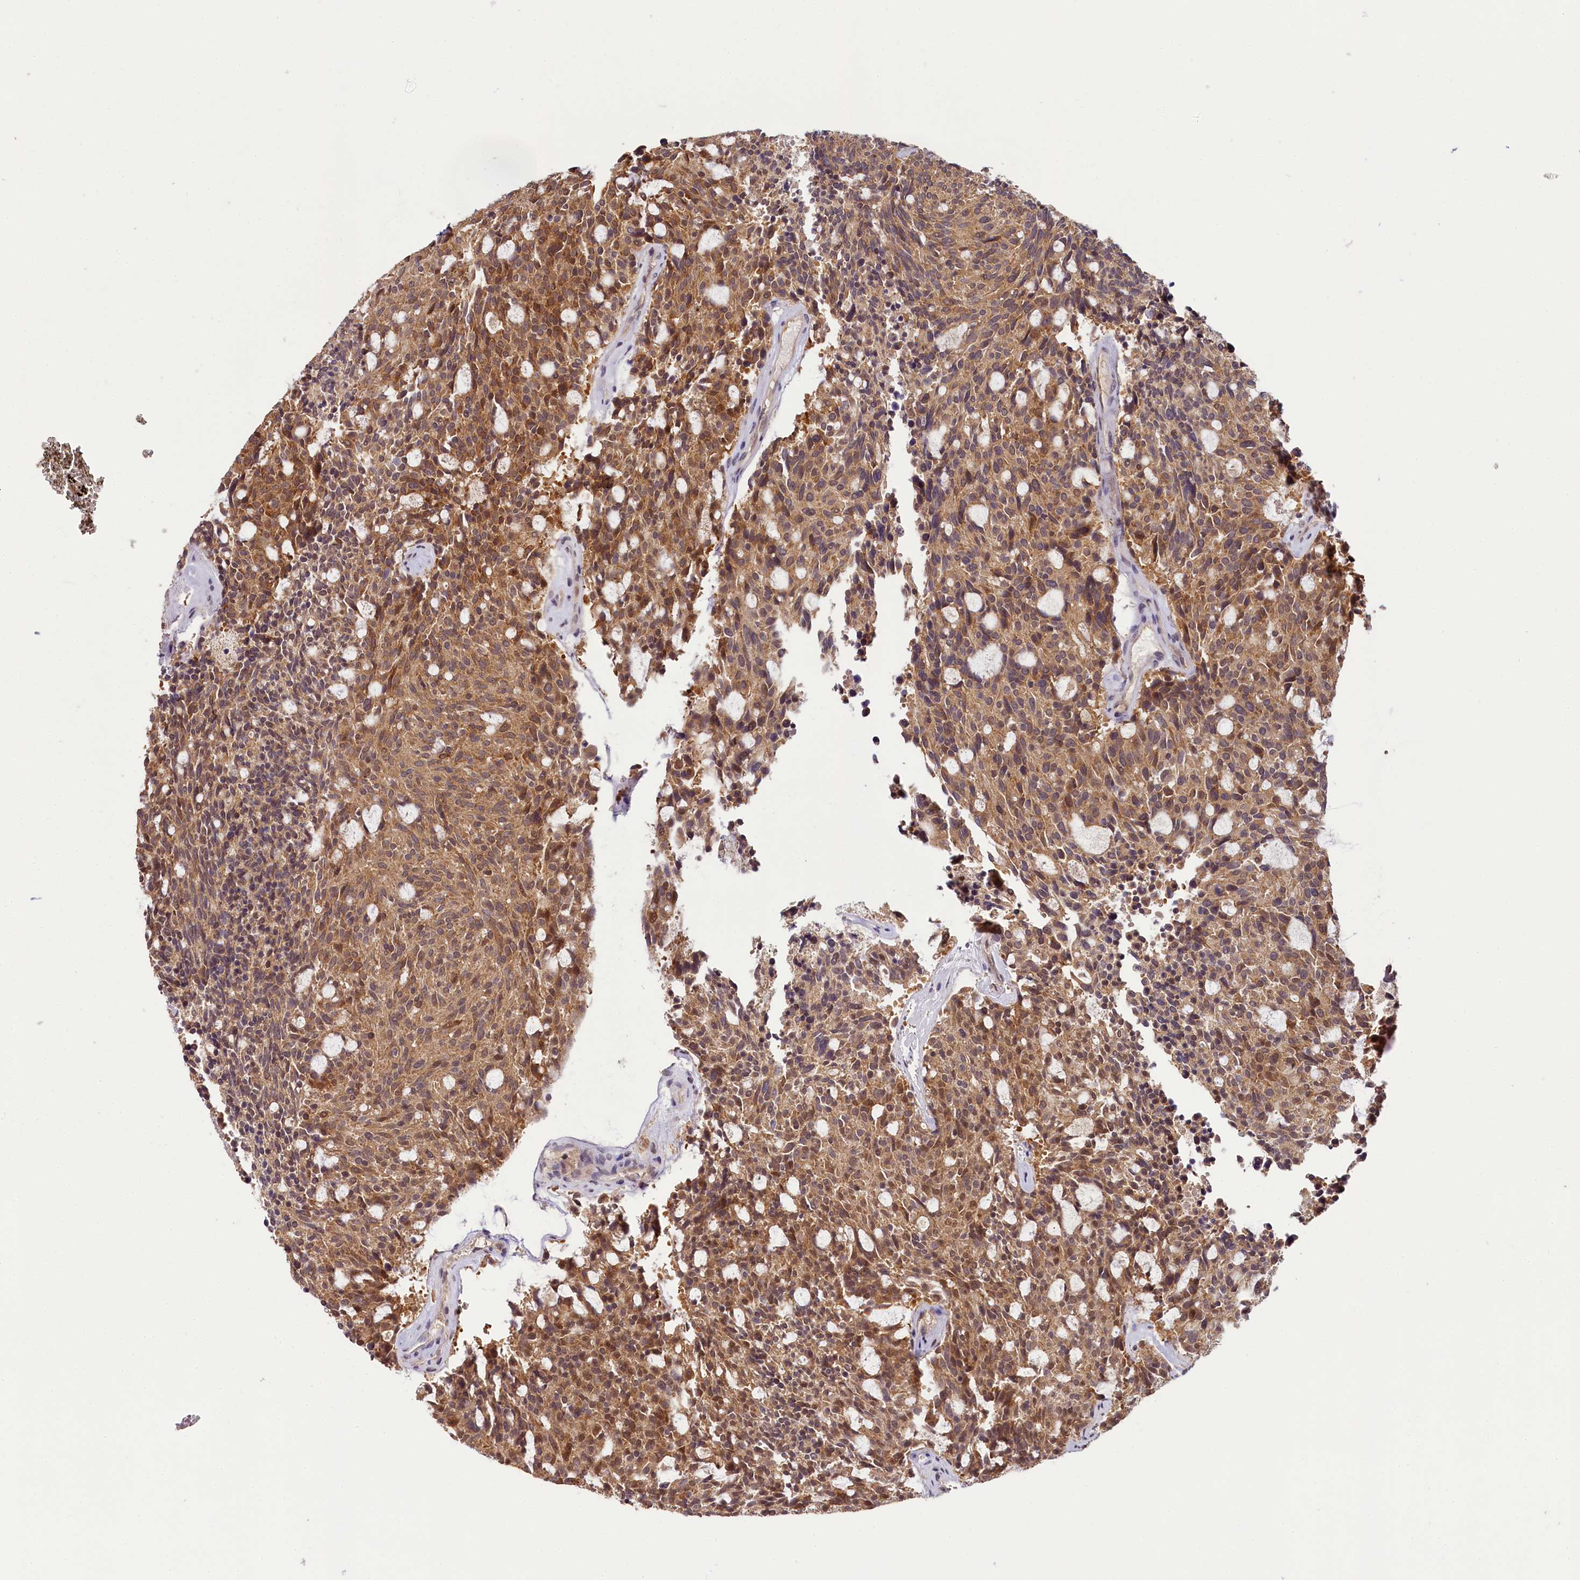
{"staining": {"intensity": "moderate", "quantity": ">75%", "location": "cytoplasmic/membranous"}, "tissue": "carcinoid", "cell_type": "Tumor cells", "image_type": "cancer", "snomed": [{"axis": "morphology", "description": "Carcinoid, malignant, NOS"}, {"axis": "topography", "description": "Pancreas"}], "caption": "The photomicrograph shows a brown stain indicating the presence of a protein in the cytoplasmic/membranous of tumor cells in carcinoid.", "gene": "TMEM39A", "patient": {"sex": "female", "age": 54}}